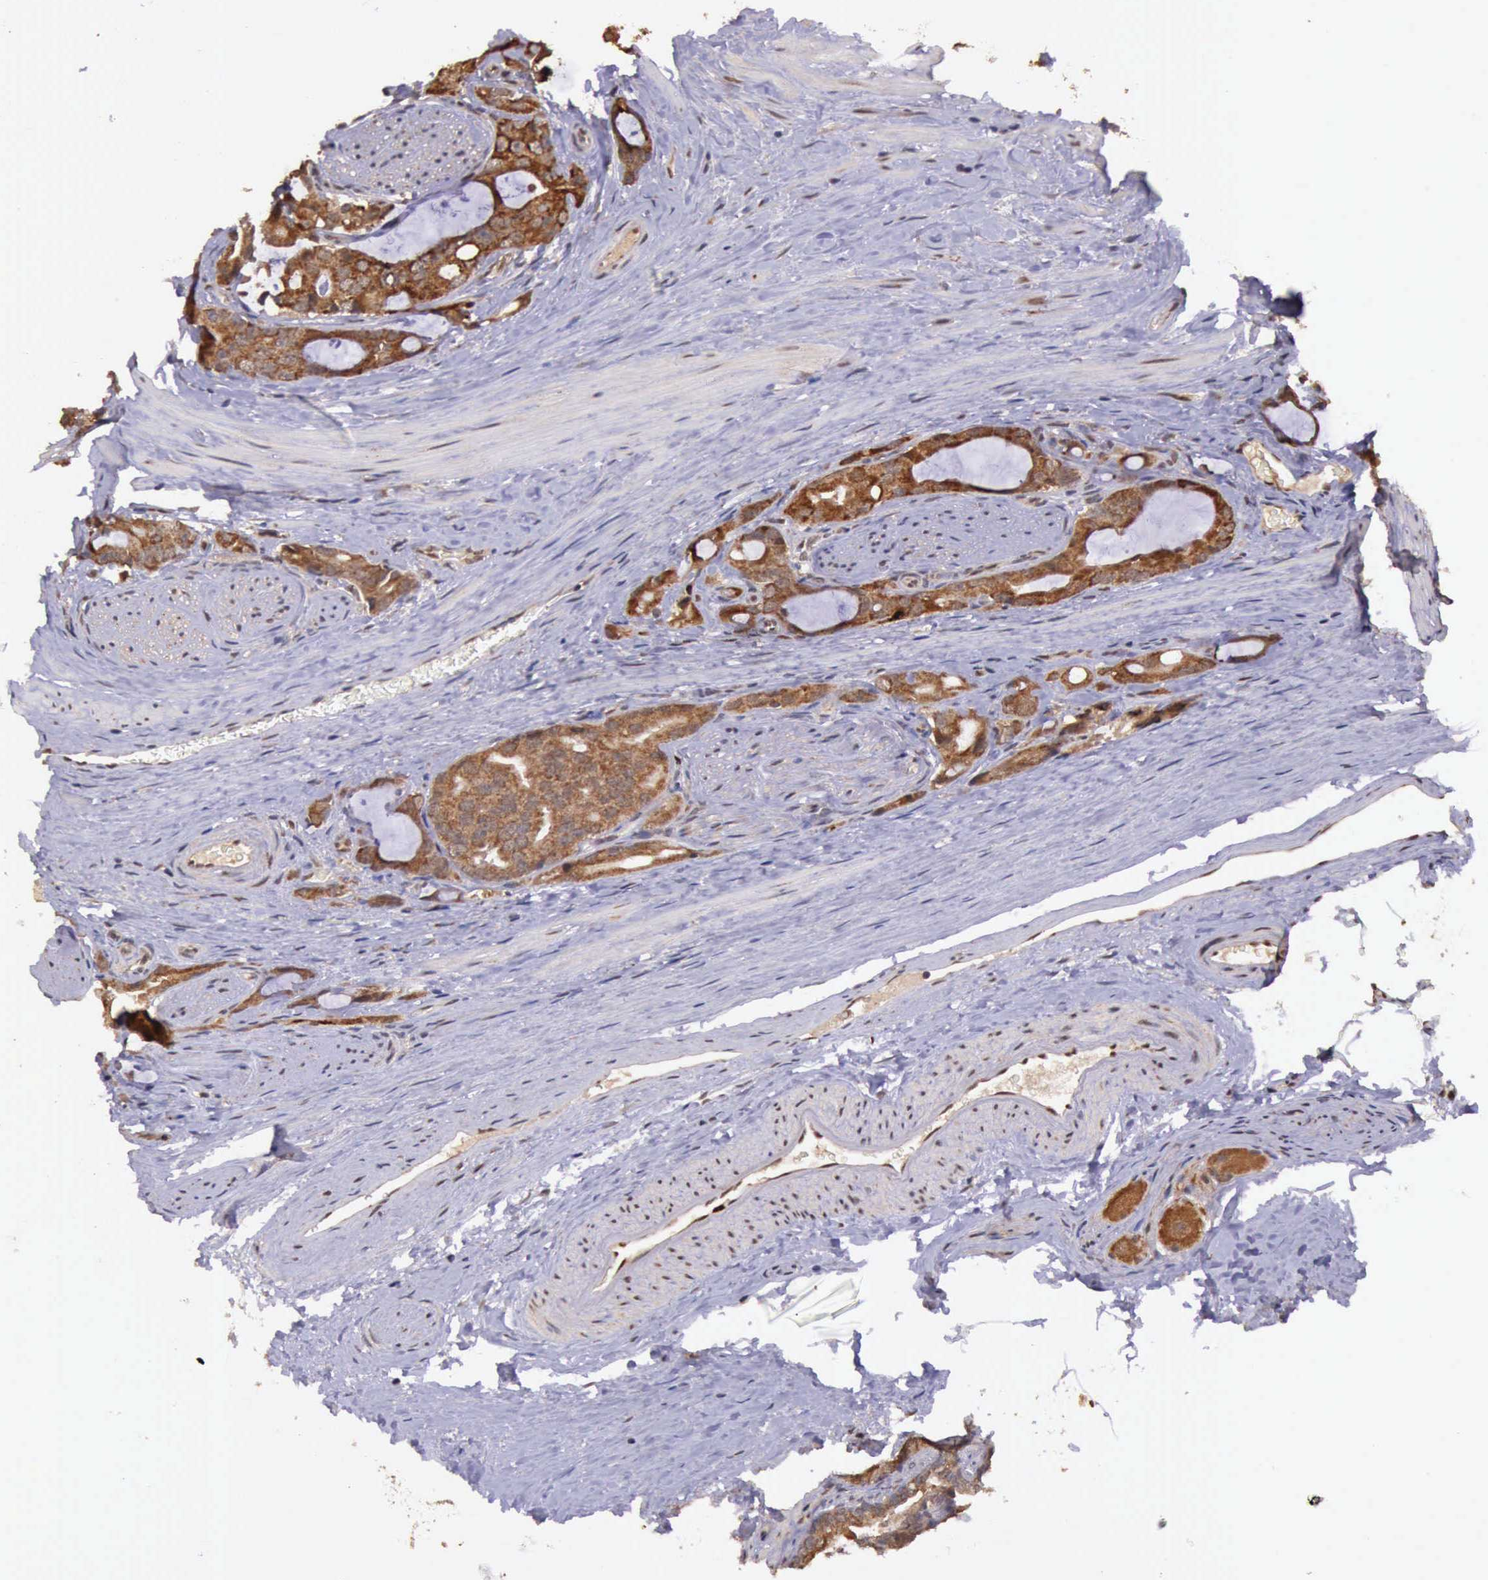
{"staining": {"intensity": "strong", "quantity": ">75%", "location": "cytoplasmic/membranous"}, "tissue": "prostate cancer", "cell_type": "Tumor cells", "image_type": "cancer", "snomed": [{"axis": "morphology", "description": "Adenocarcinoma, Medium grade"}, {"axis": "topography", "description": "Prostate"}], "caption": "Strong cytoplasmic/membranous positivity is identified in about >75% of tumor cells in prostate adenocarcinoma (medium-grade).", "gene": "ARMCX3", "patient": {"sex": "male", "age": 53}}